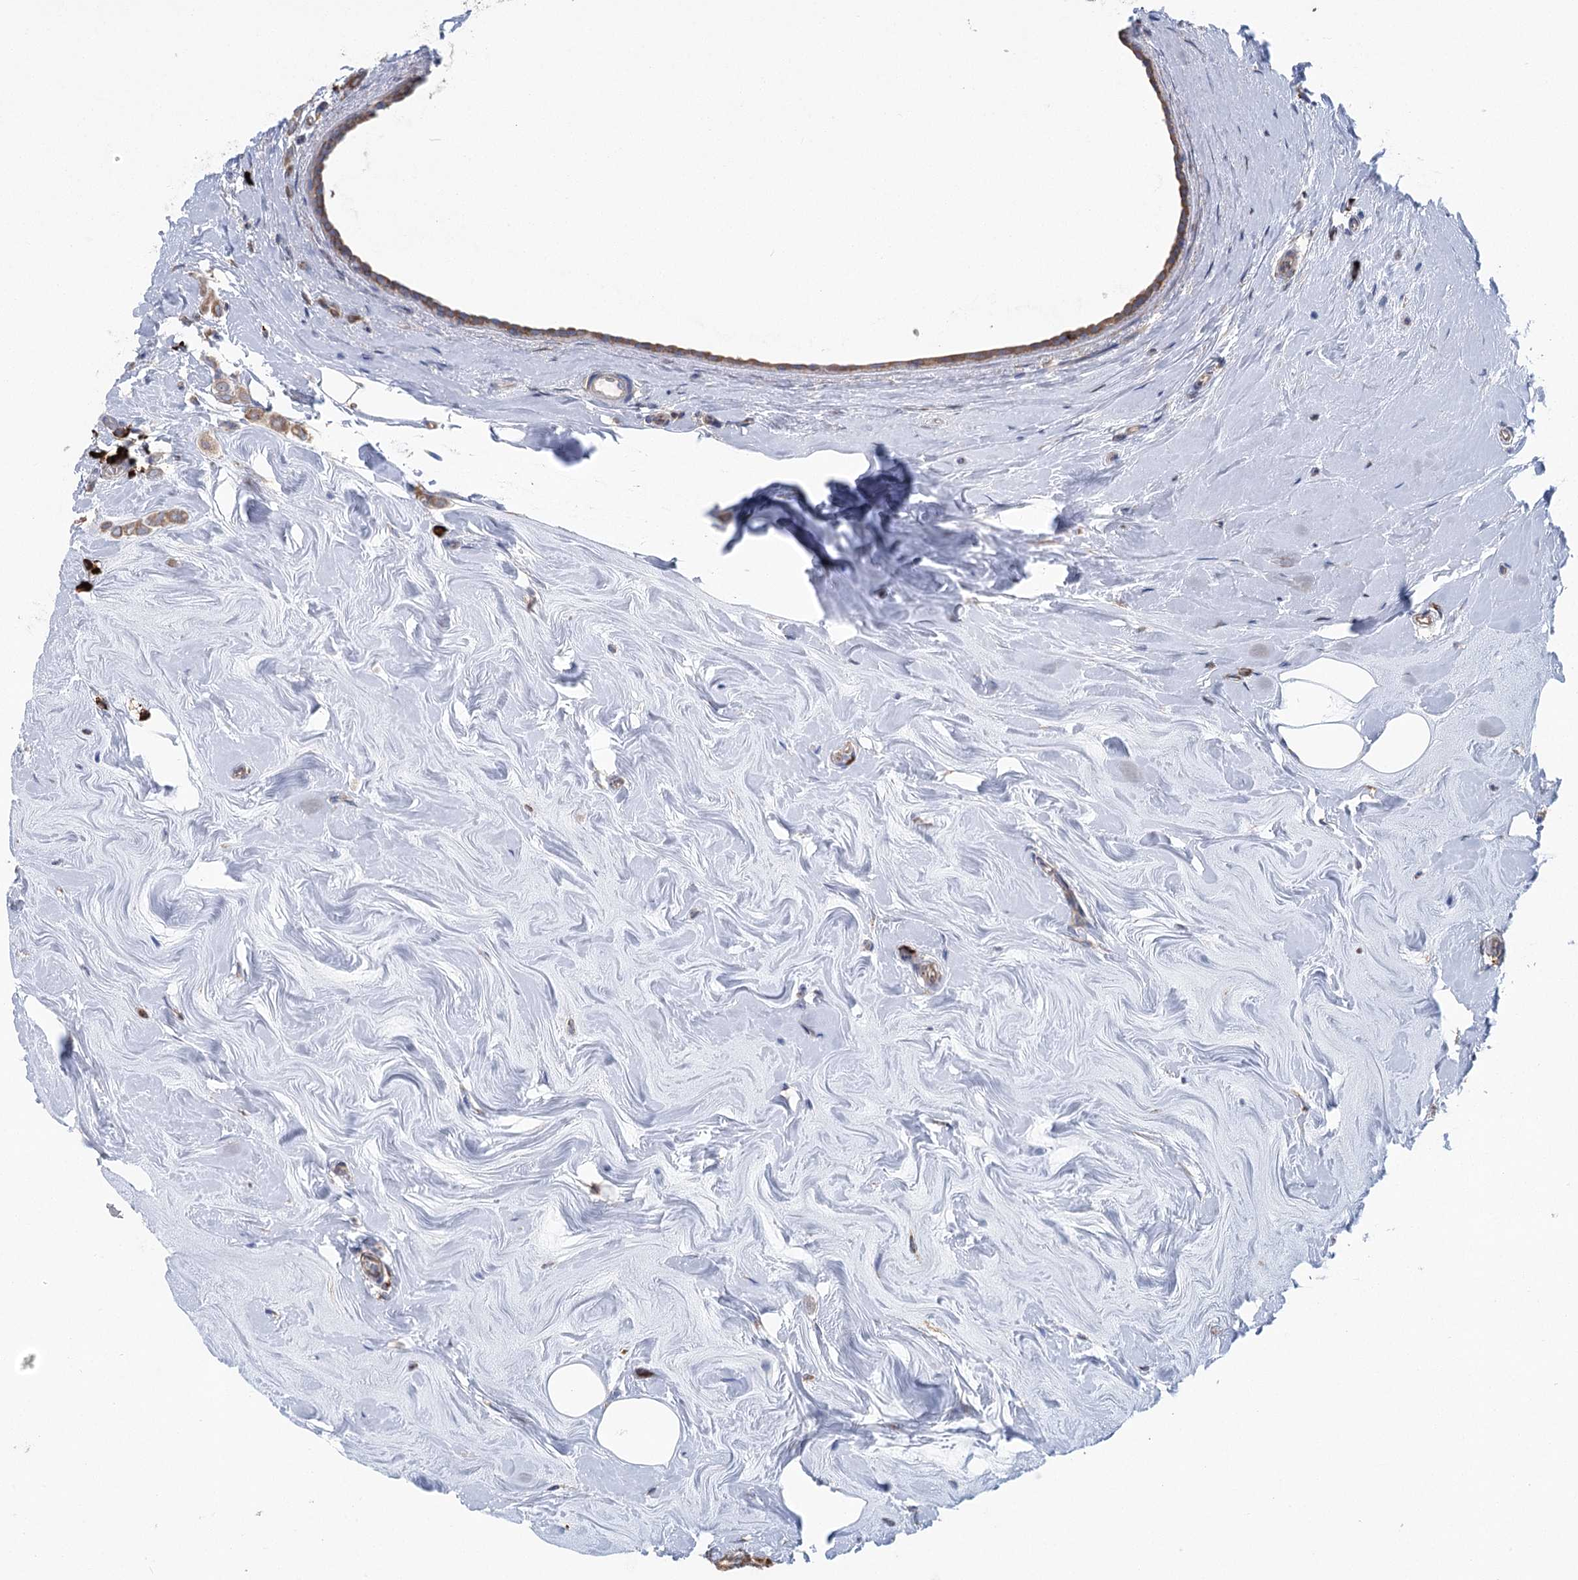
{"staining": {"intensity": "weak", "quantity": "25%-75%", "location": "cytoplasmic/membranous"}, "tissue": "breast cancer", "cell_type": "Tumor cells", "image_type": "cancer", "snomed": [{"axis": "morphology", "description": "Lobular carcinoma"}, {"axis": "topography", "description": "Breast"}], "caption": "Weak cytoplasmic/membranous expression for a protein is present in about 25%-75% of tumor cells of breast lobular carcinoma using IHC.", "gene": "METTL24", "patient": {"sex": "female", "age": 47}}